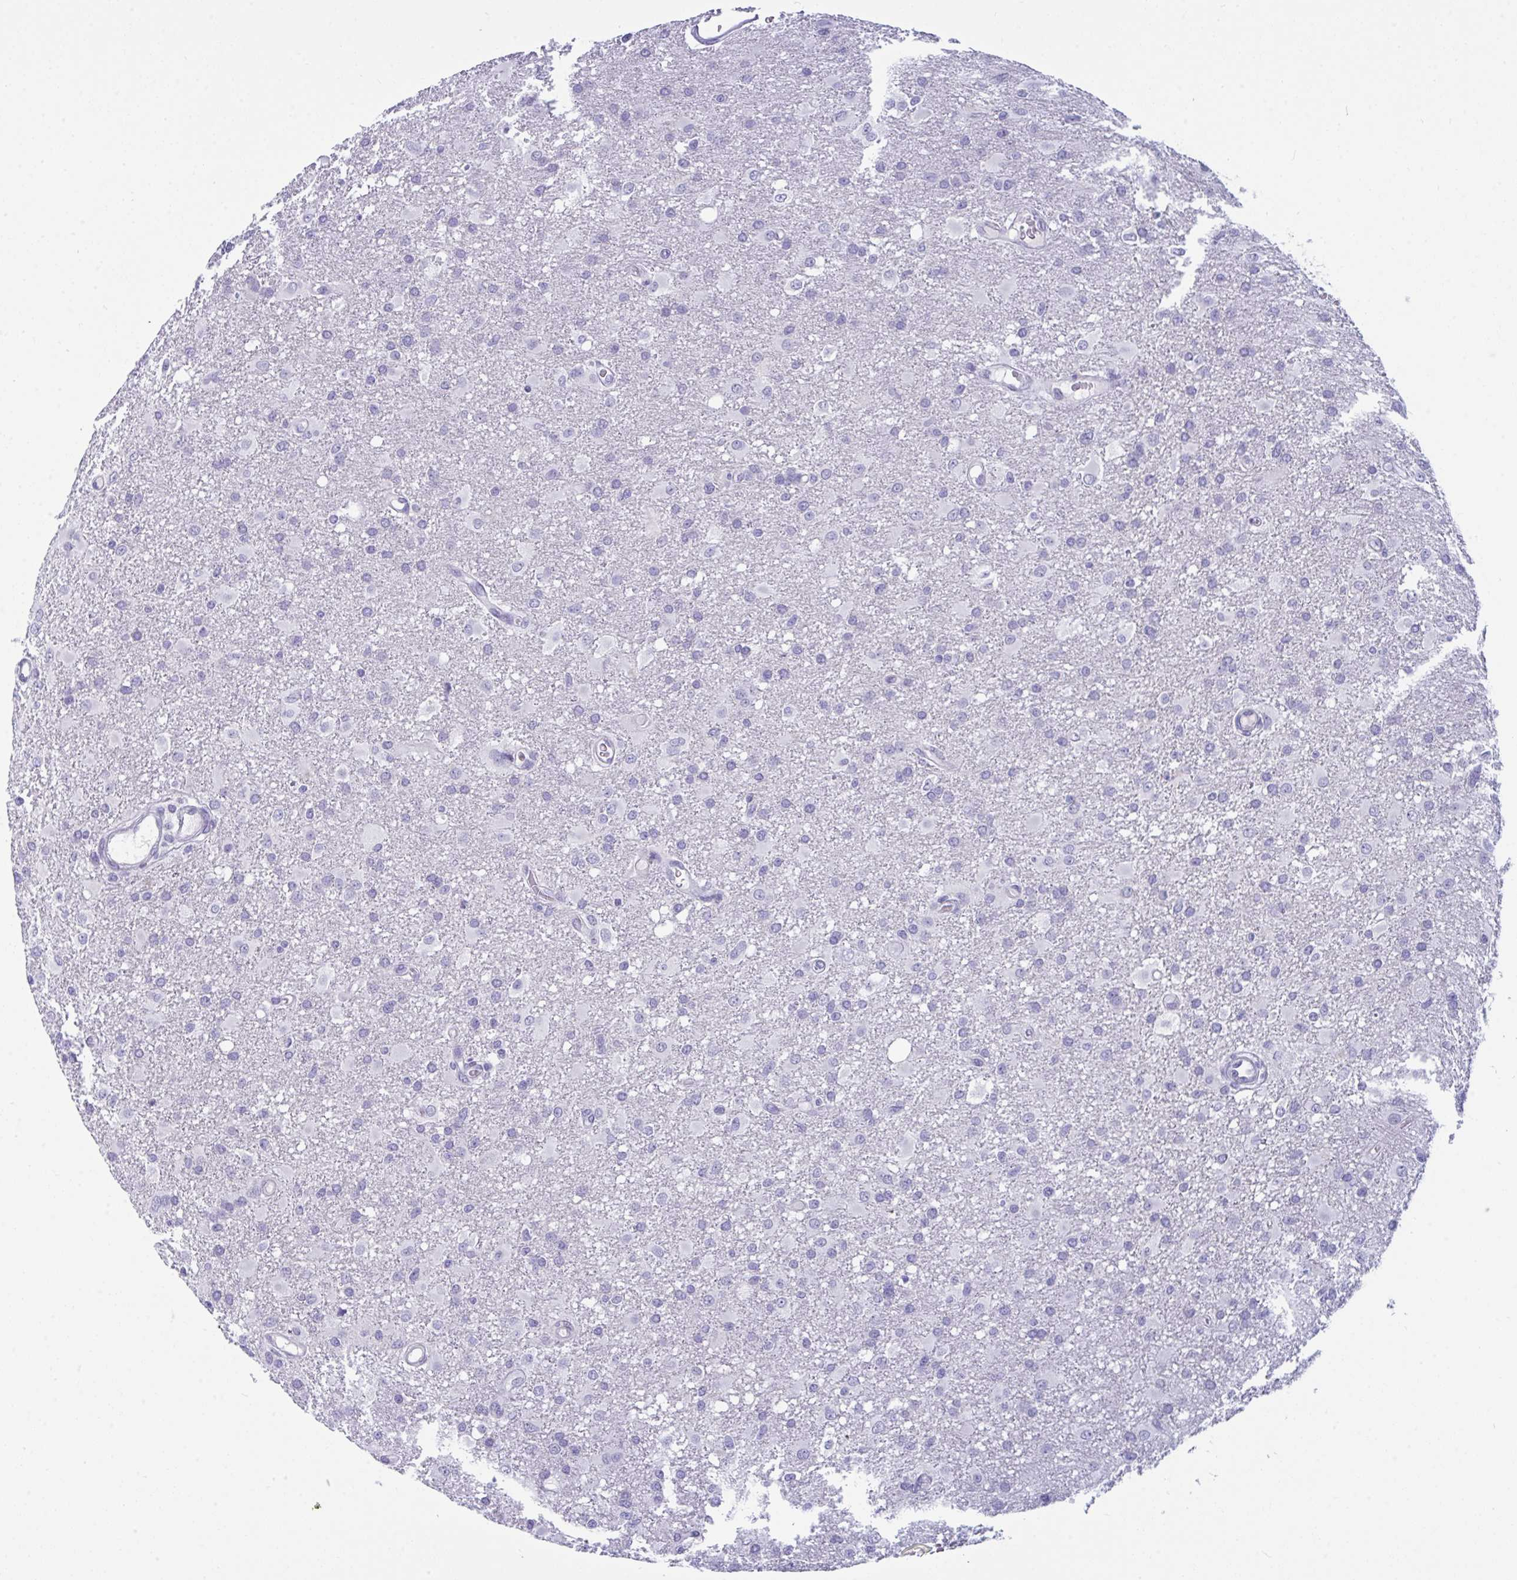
{"staining": {"intensity": "negative", "quantity": "none", "location": "none"}, "tissue": "glioma", "cell_type": "Tumor cells", "image_type": "cancer", "snomed": [{"axis": "morphology", "description": "Glioma, malignant, High grade"}, {"axis": "topography", "description": "Brain"}], "caption": "The immunohistochemistry micrograph has no significant expression in tumor cells of malignant high-grade glioma tissue.", "gene": "PRDM9", "patient": {"sex": "male", "age": 53}}